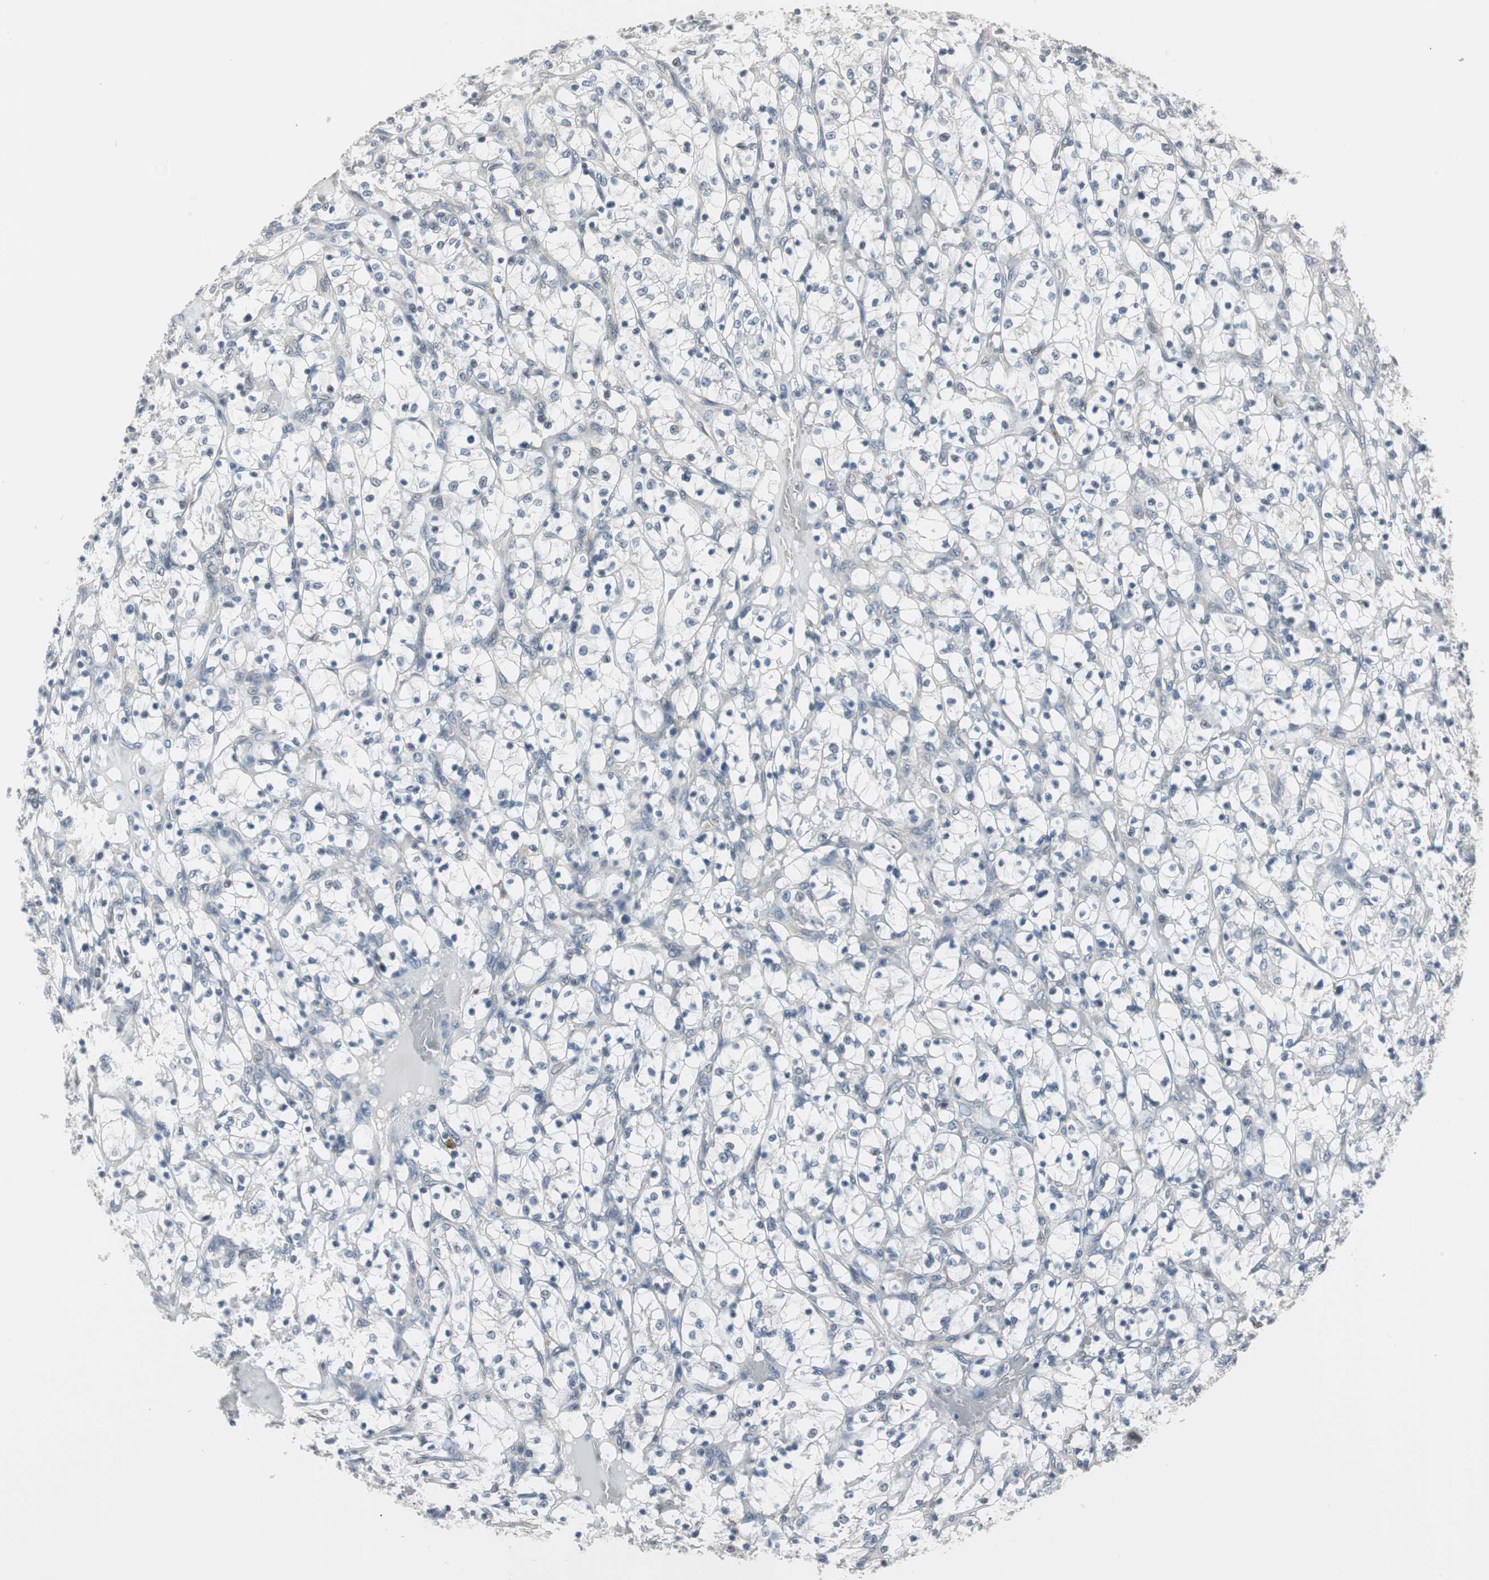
{"staining": {"intensity": "negative", "quantity": "none", "location": "none"}, "tissue": "renal cancer", "cell_type": "Tumor cells", "image_type": "cancer", "snomed": [{"axis": "morphology", "description": "Adenocarcinoma, NOS"}, {"axis": "topography", "description": "Kidney"}], "caption": "Immunohistochemical staining of renal adenocarcinoma demonstrates no significant staining in tumor cells.", "gene": "CCT5", "patient": {"sex": "female", "age": 69}}